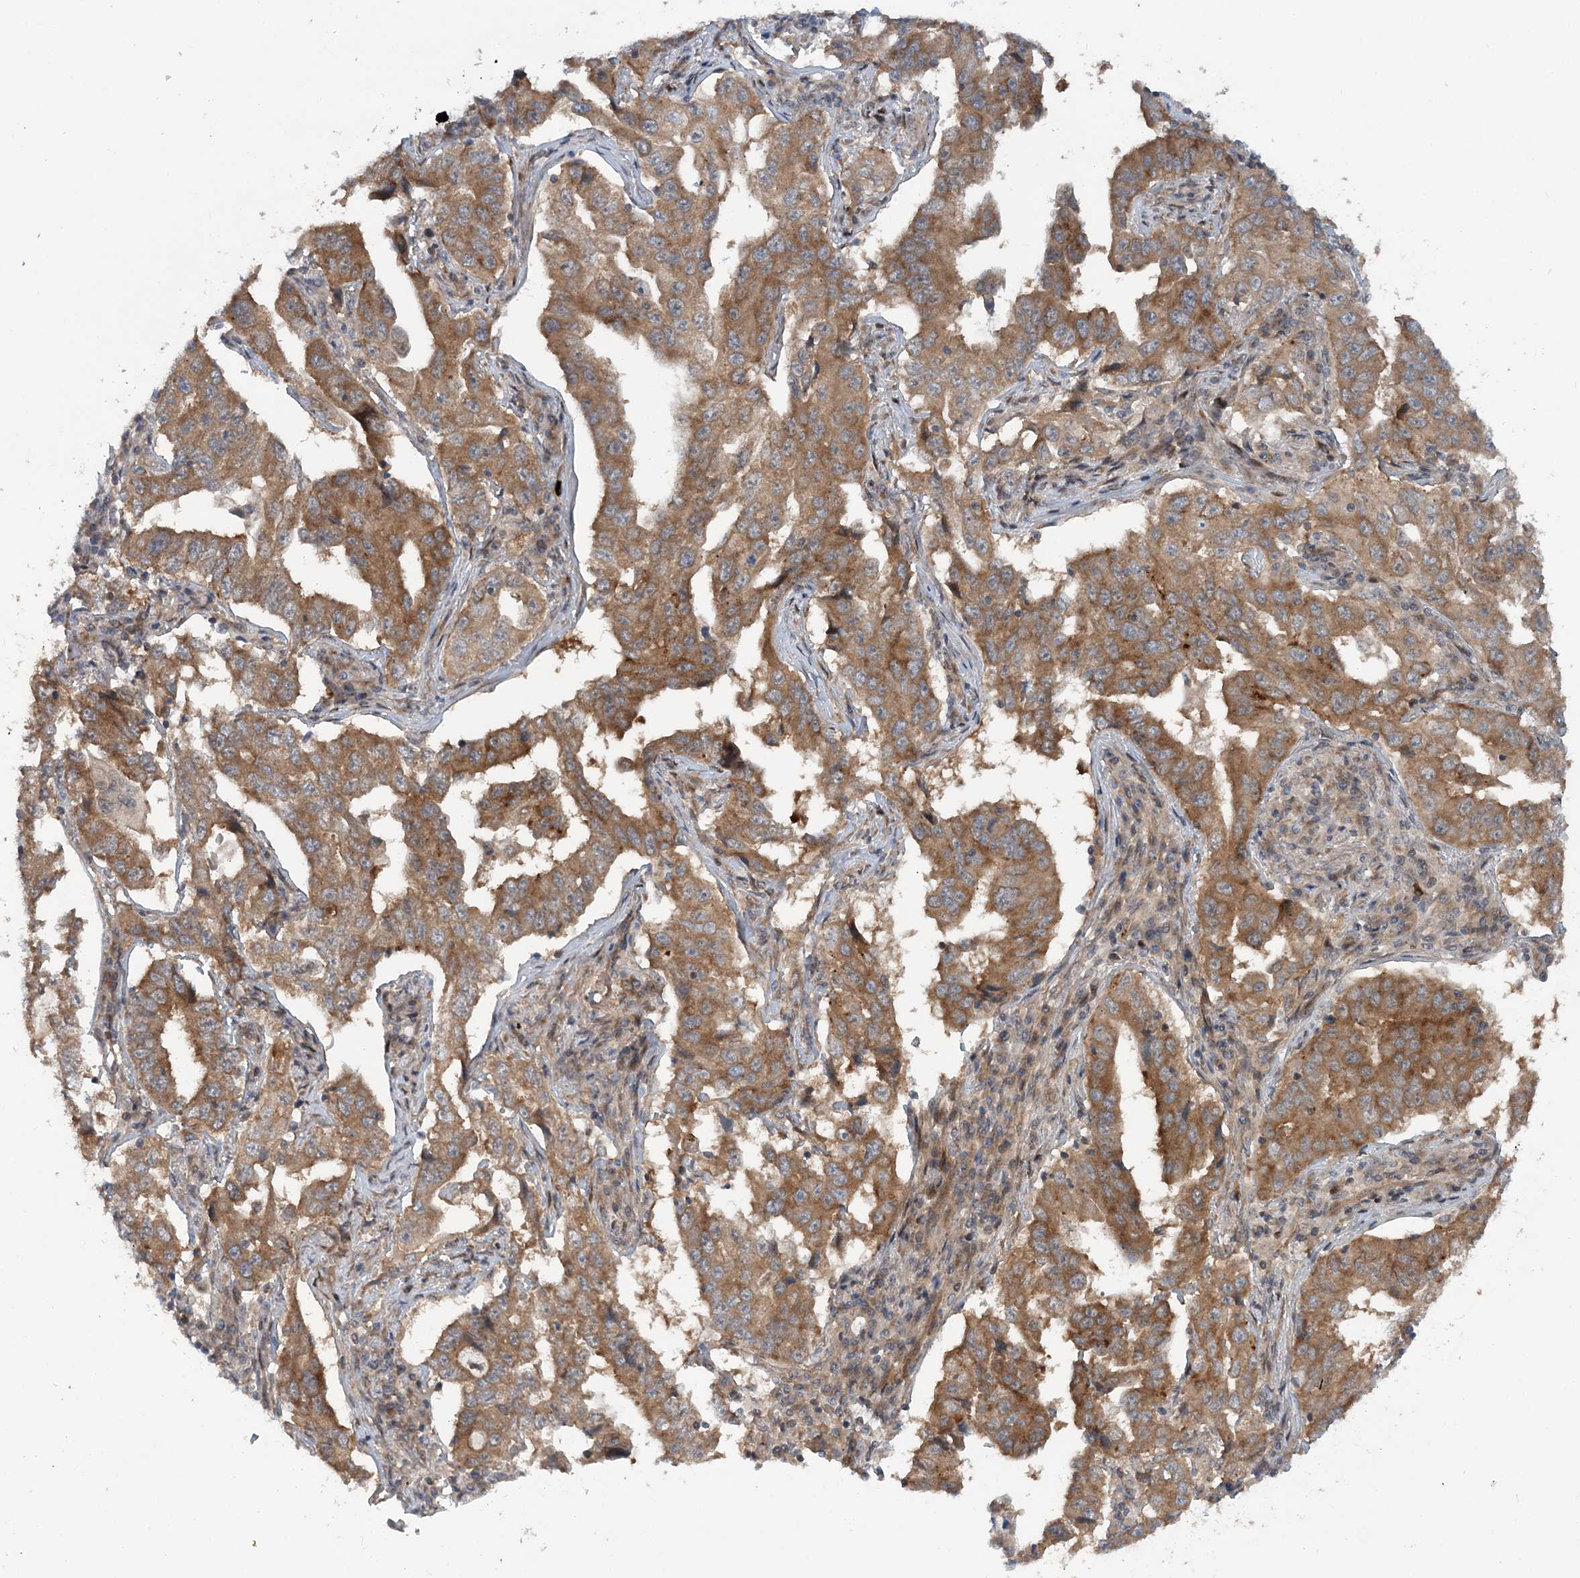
{"staining": {"intensity": "moderate", "quantity": ">75%", "location": "cytoplasmic/membranous"}, "tissue": "lung cancer", "cell_type": "Tumor cells", "image_type": "cancer", "snomed": [{"axis": "morphology", "description": "Adenocarcinoma, NOS"}, {"axis": "topography", "description": "Lung"}], "caption": "Immunohistochemistry (IHC) of human lung adenocarcinoma demonstrates medium levels of moderate cytoplasmic/membranous positivity in approximately >75% of tumor cells. (IHC, brightfield microscopy, high magnification).", "gene": "GEMIN5", "patient": {"sex": "female", "age": 51}}